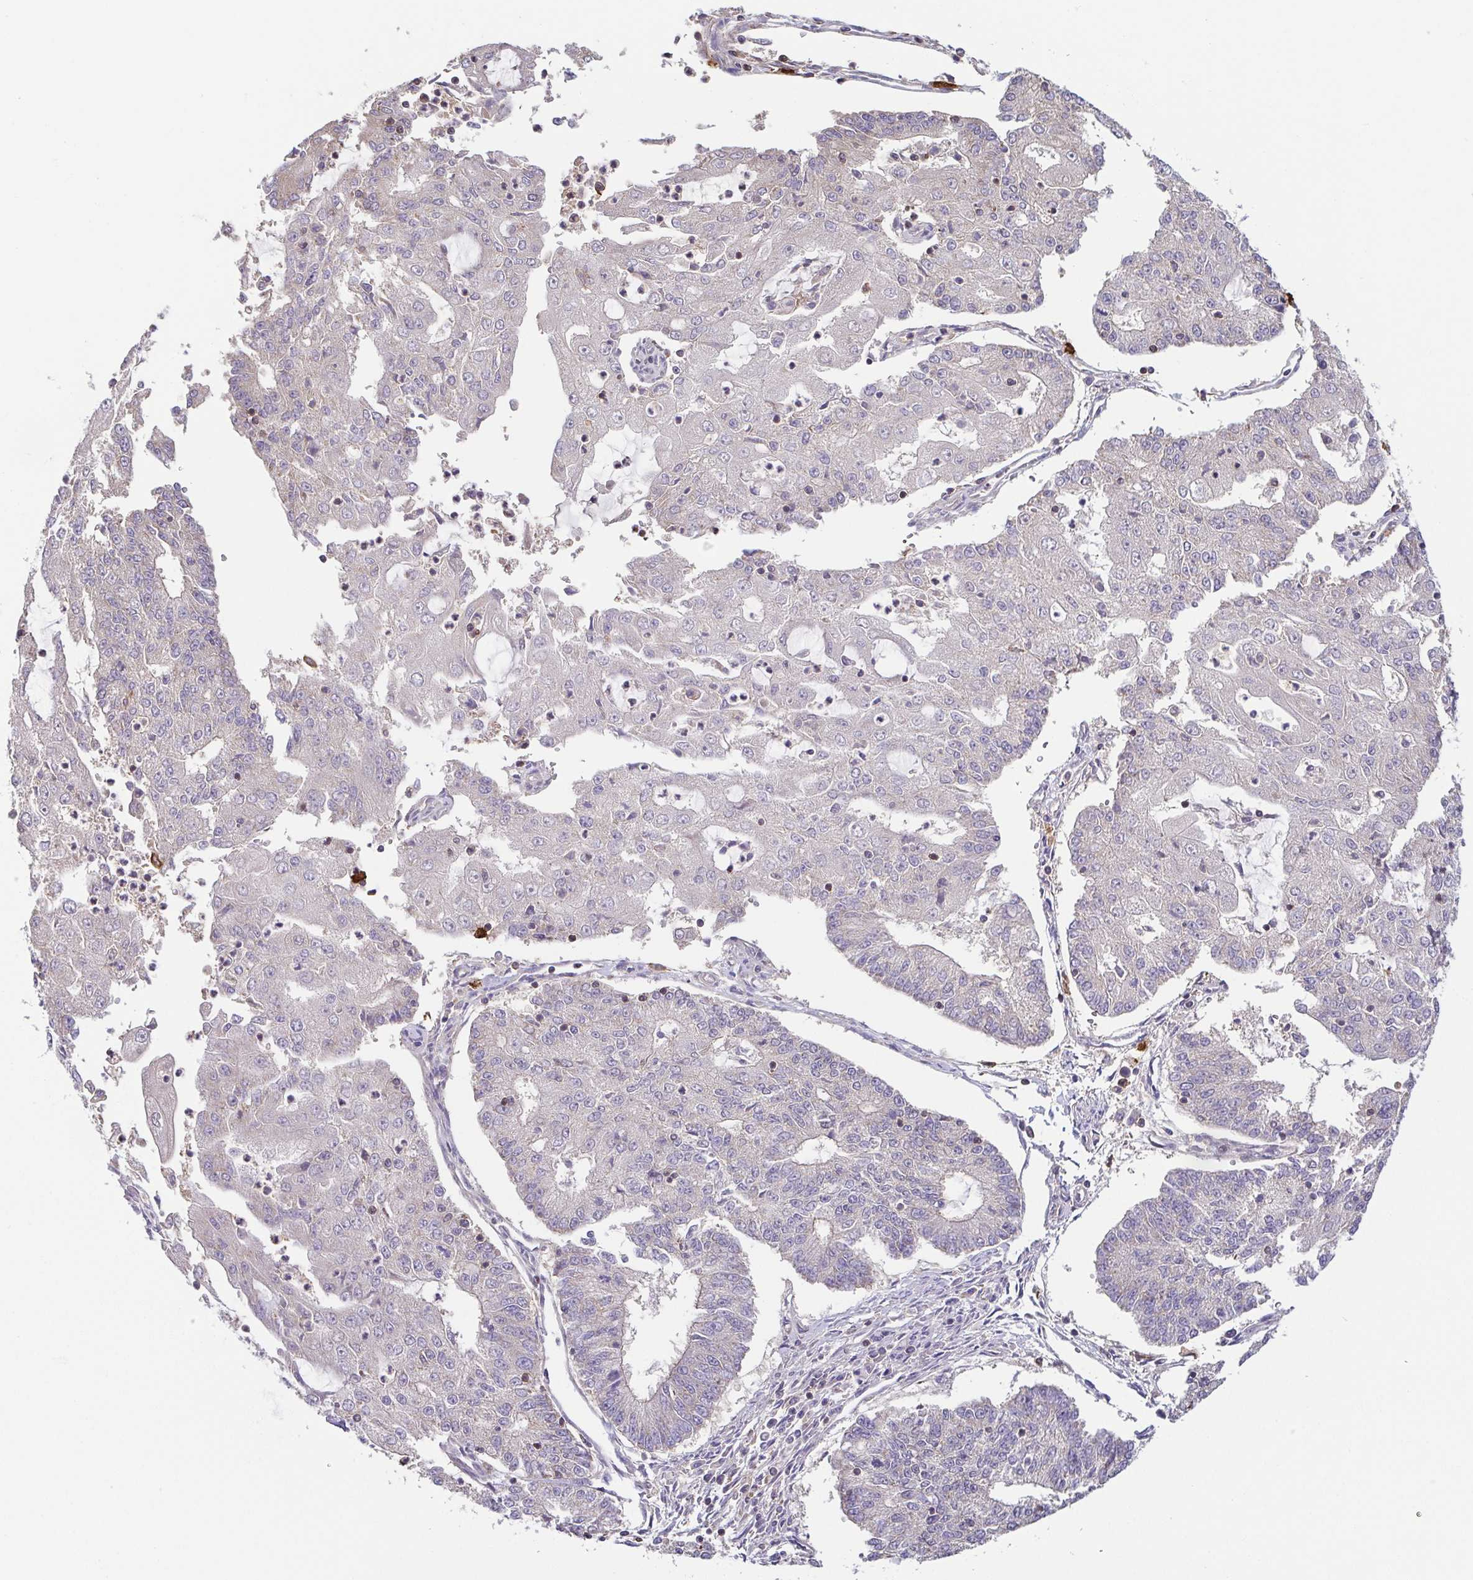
{"staining": {"intensity": "weak", "quantity": "<25%", "location": "cytoplasmic/membranous"}, "tissue": "endometrial cancer", "cell_type": "Tumor cells", "image_type": "cancer", "snomed": [{"axis": "morphology", "description": "Adenocarcinoma, NOS"}, {"axis": "topography", "description": "Endometrium"}], "caption": "Immunohistochemistry (IHC) image of neoplastic tissue: endometrial cancer stained with DAB demonstrates no significant protein positivity in tumor cells.", "gene": "PREPL", "patient": {"sex": "female", "age": 56}}